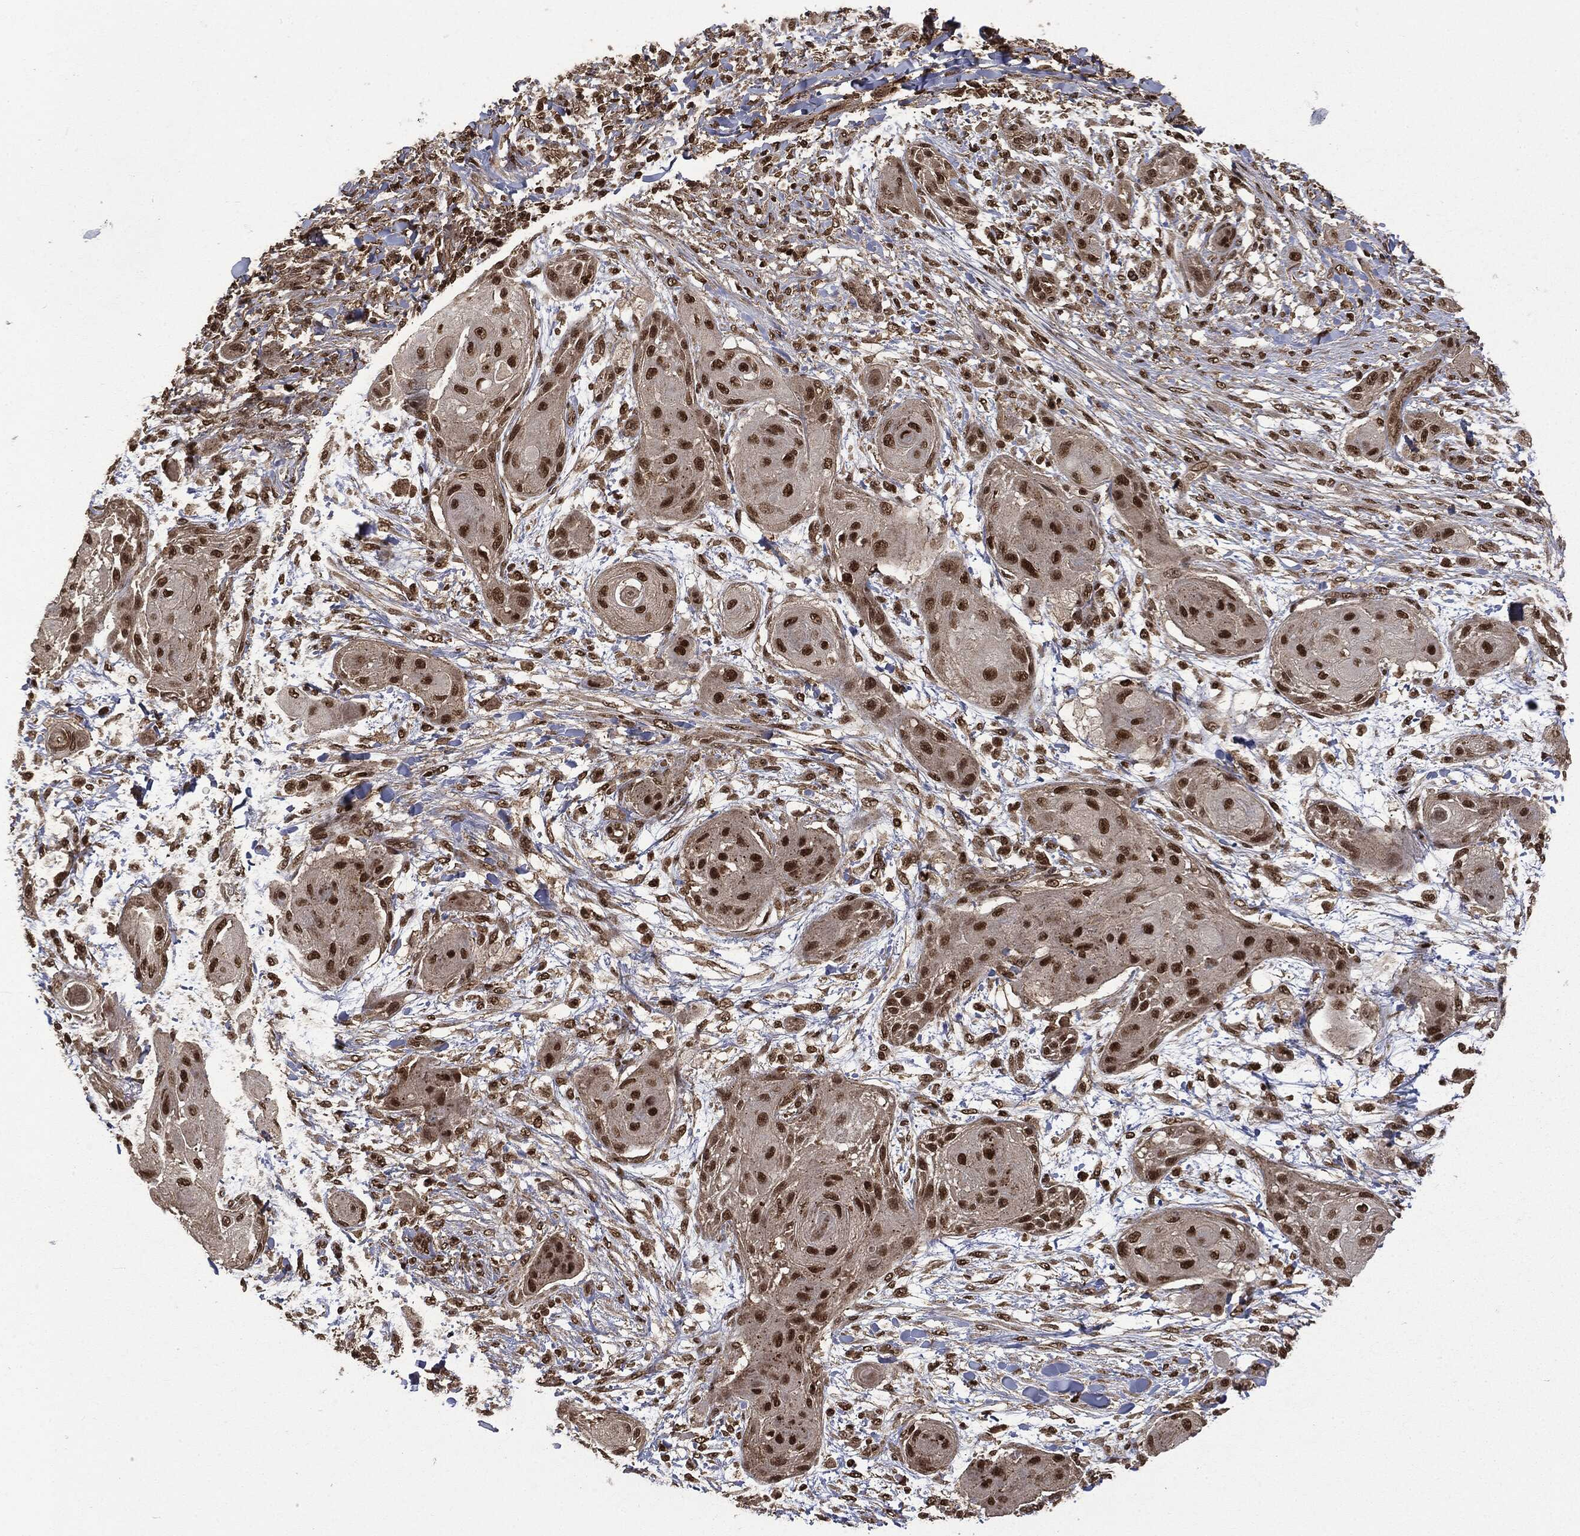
{"staining": {"intensity": "strong", "quantity": ">75%", "location": "cytoplasmic/membranous"}, "tissue": "skin cancer", "cell_type": "Tumor cells", "image_type": "cancer", "snomed": [{"axis": "morphology", "description": "Squamous cell carcinoma, NOS"}, {"axis": "topography", "description": "Skin"}], "caption": "Squamous cell carcinoma (skin) stained with DAB (3,3'-diaminobenzidine) IHC exhibits high levels of strong cytoplasmic/membranous positivity in about >75% of tumor cells.", "gene": "CTDP1", "patient": {"sex": "male", "age": 62}}